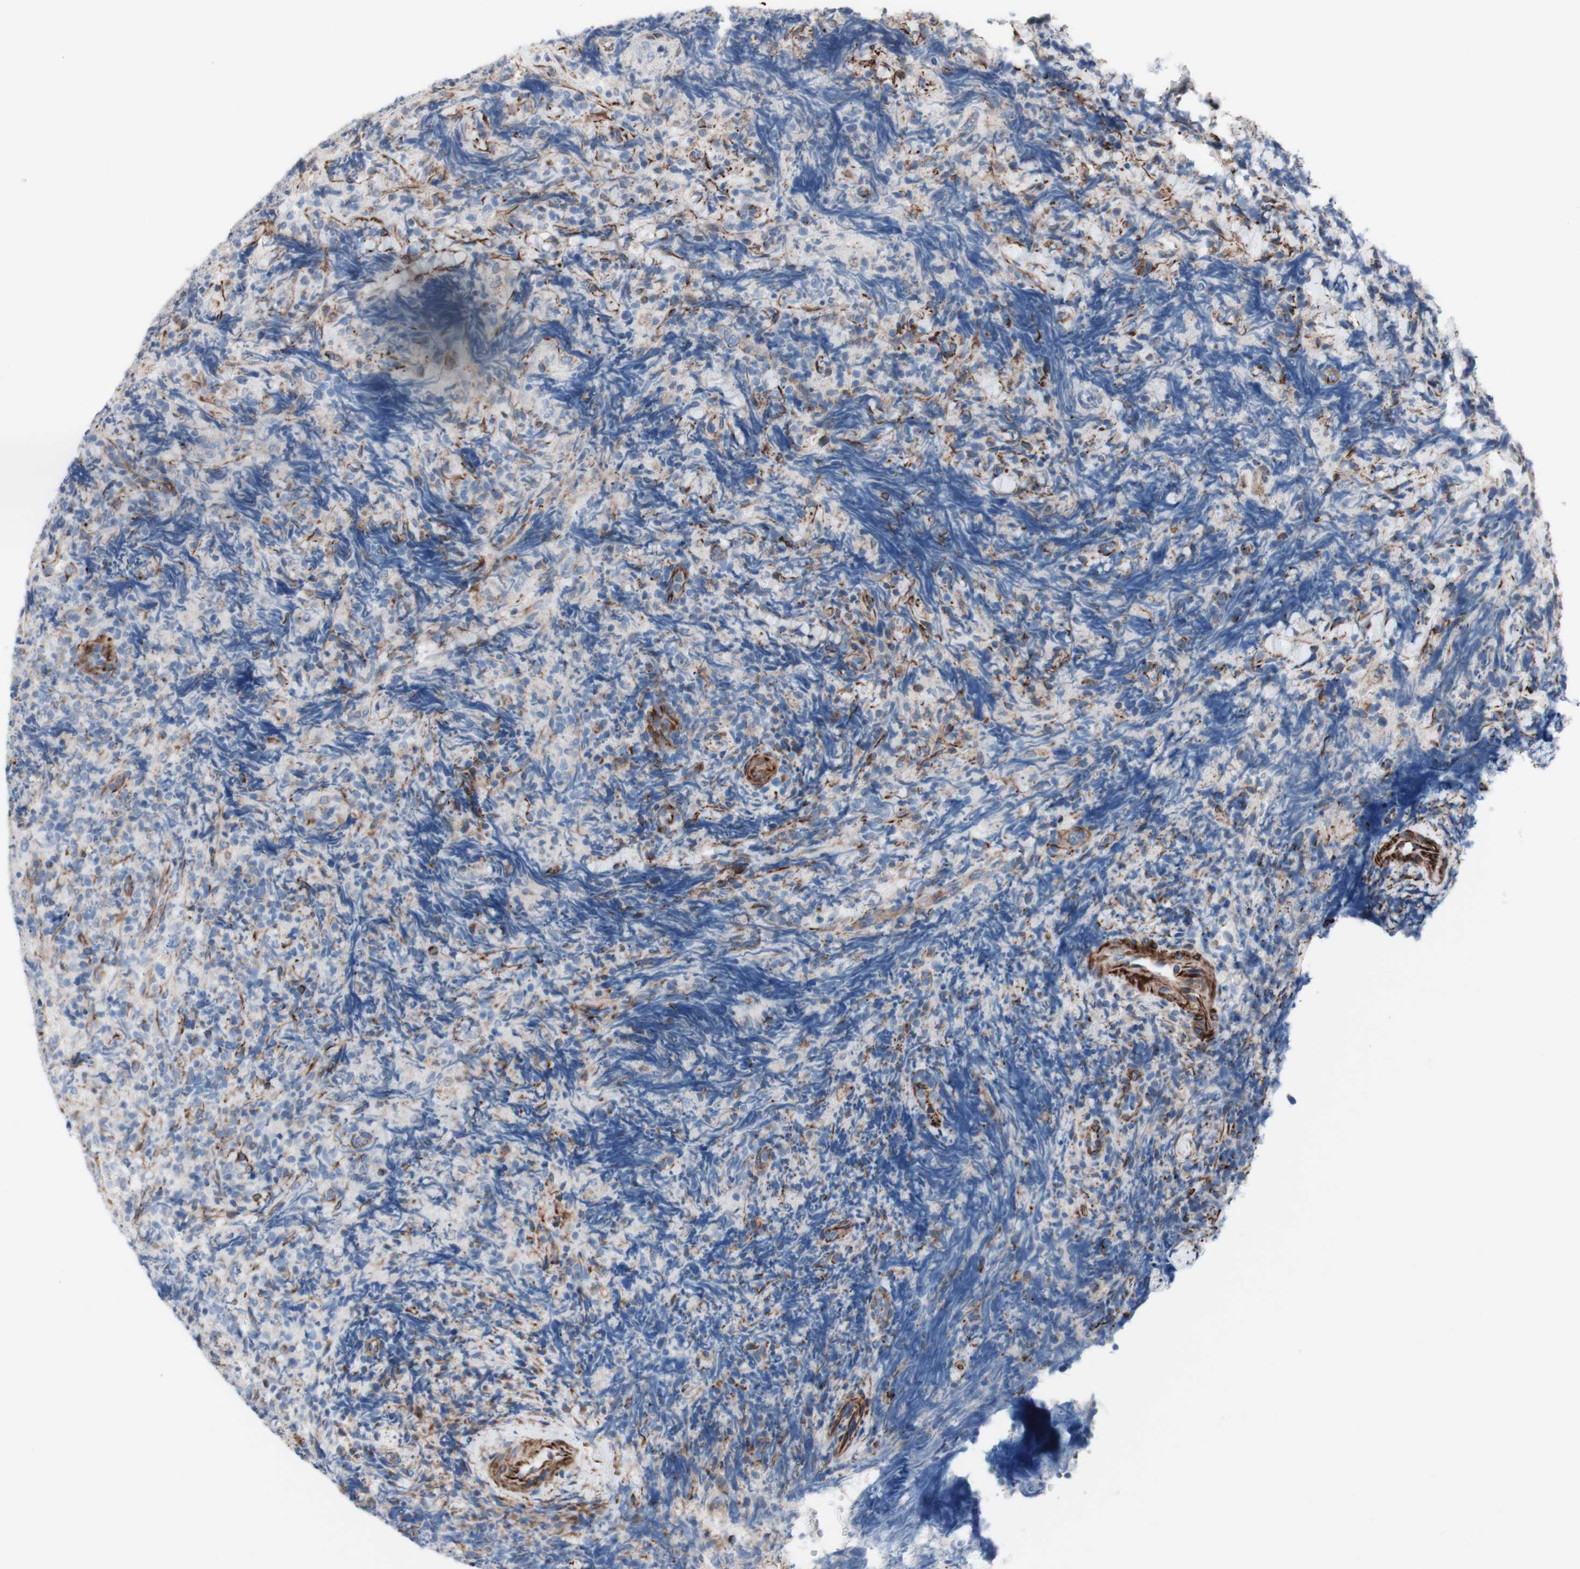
{"staining": {"intensity": "negative", "quantity": "none", "location": "none"}, "tissue": "lymphoma", "cell_type": "Tumor cells", "image_type": "cancer", "snomed": [{"axis": "morphology", "description": "Malignant lymphoma, non-Hodgkin's type, High grade"}, {"axis": "topography", "description": "Tonsil"}], "caption": "Immunohistochemical staining of malignant lymphoma, non-Hodgkin's type (high-grade) reveals no significant positivity in tumor cells.", "gene": "AGPAT5", "patient": {"sex": "female", "age": 36}}